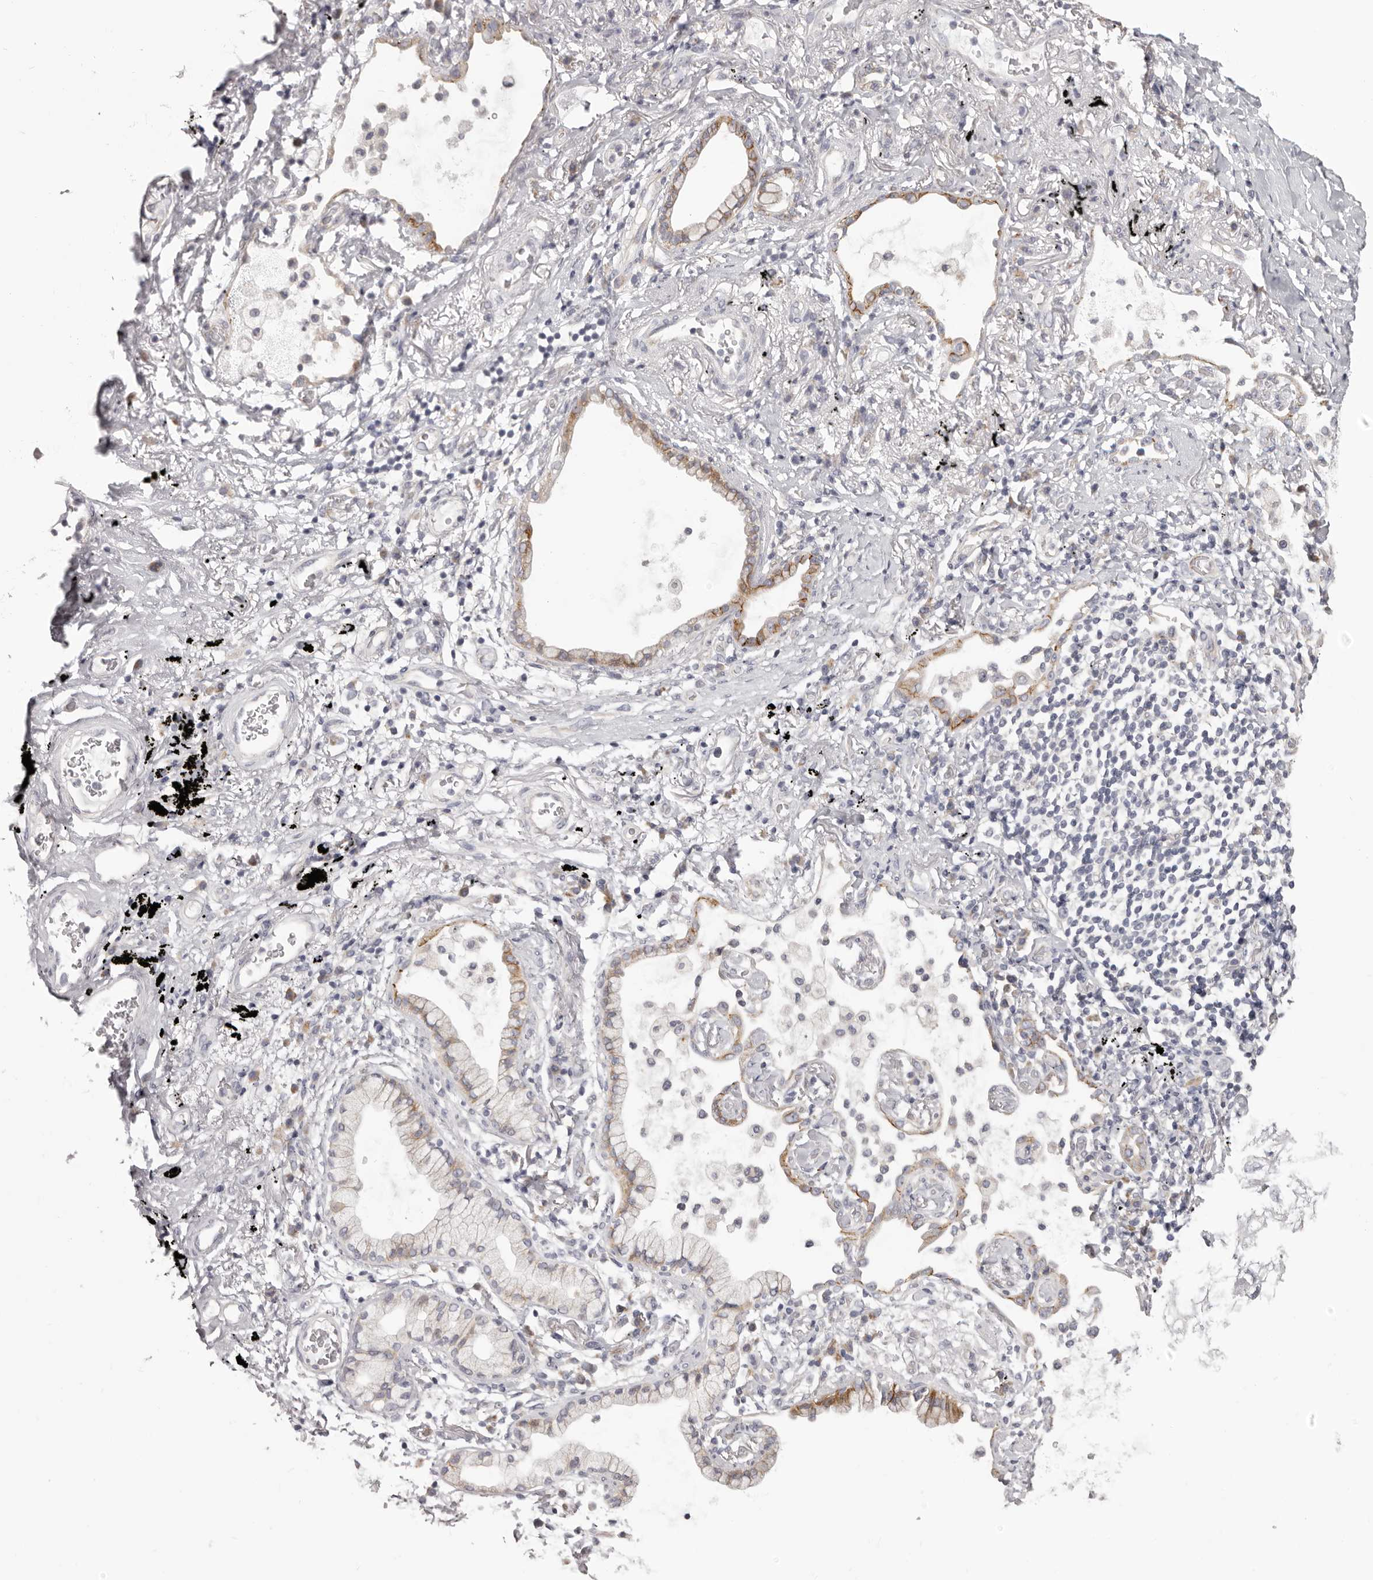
{"staining": {"intensity": "moderate", "quantity": "<25%", "location": "cytoplasmic/membranous"}, "tissue": "lung cancer", "cell_type": "Tumor cells", "image_type": "cancer", "snomed": [{"axis": "morphology", "description": "Adenocarcinoma, NOS"}, {"axis": "topography", "description": "Lung"}], "caption": "Immunohistochemistry (IHC) (DAB) staining of lung cancer displays moderate cytoplasmic/membranous protein positivity in about <25% of tumor cells.", "gene": "OTUD3", "patient": {"sex": "female", "age": 70}}